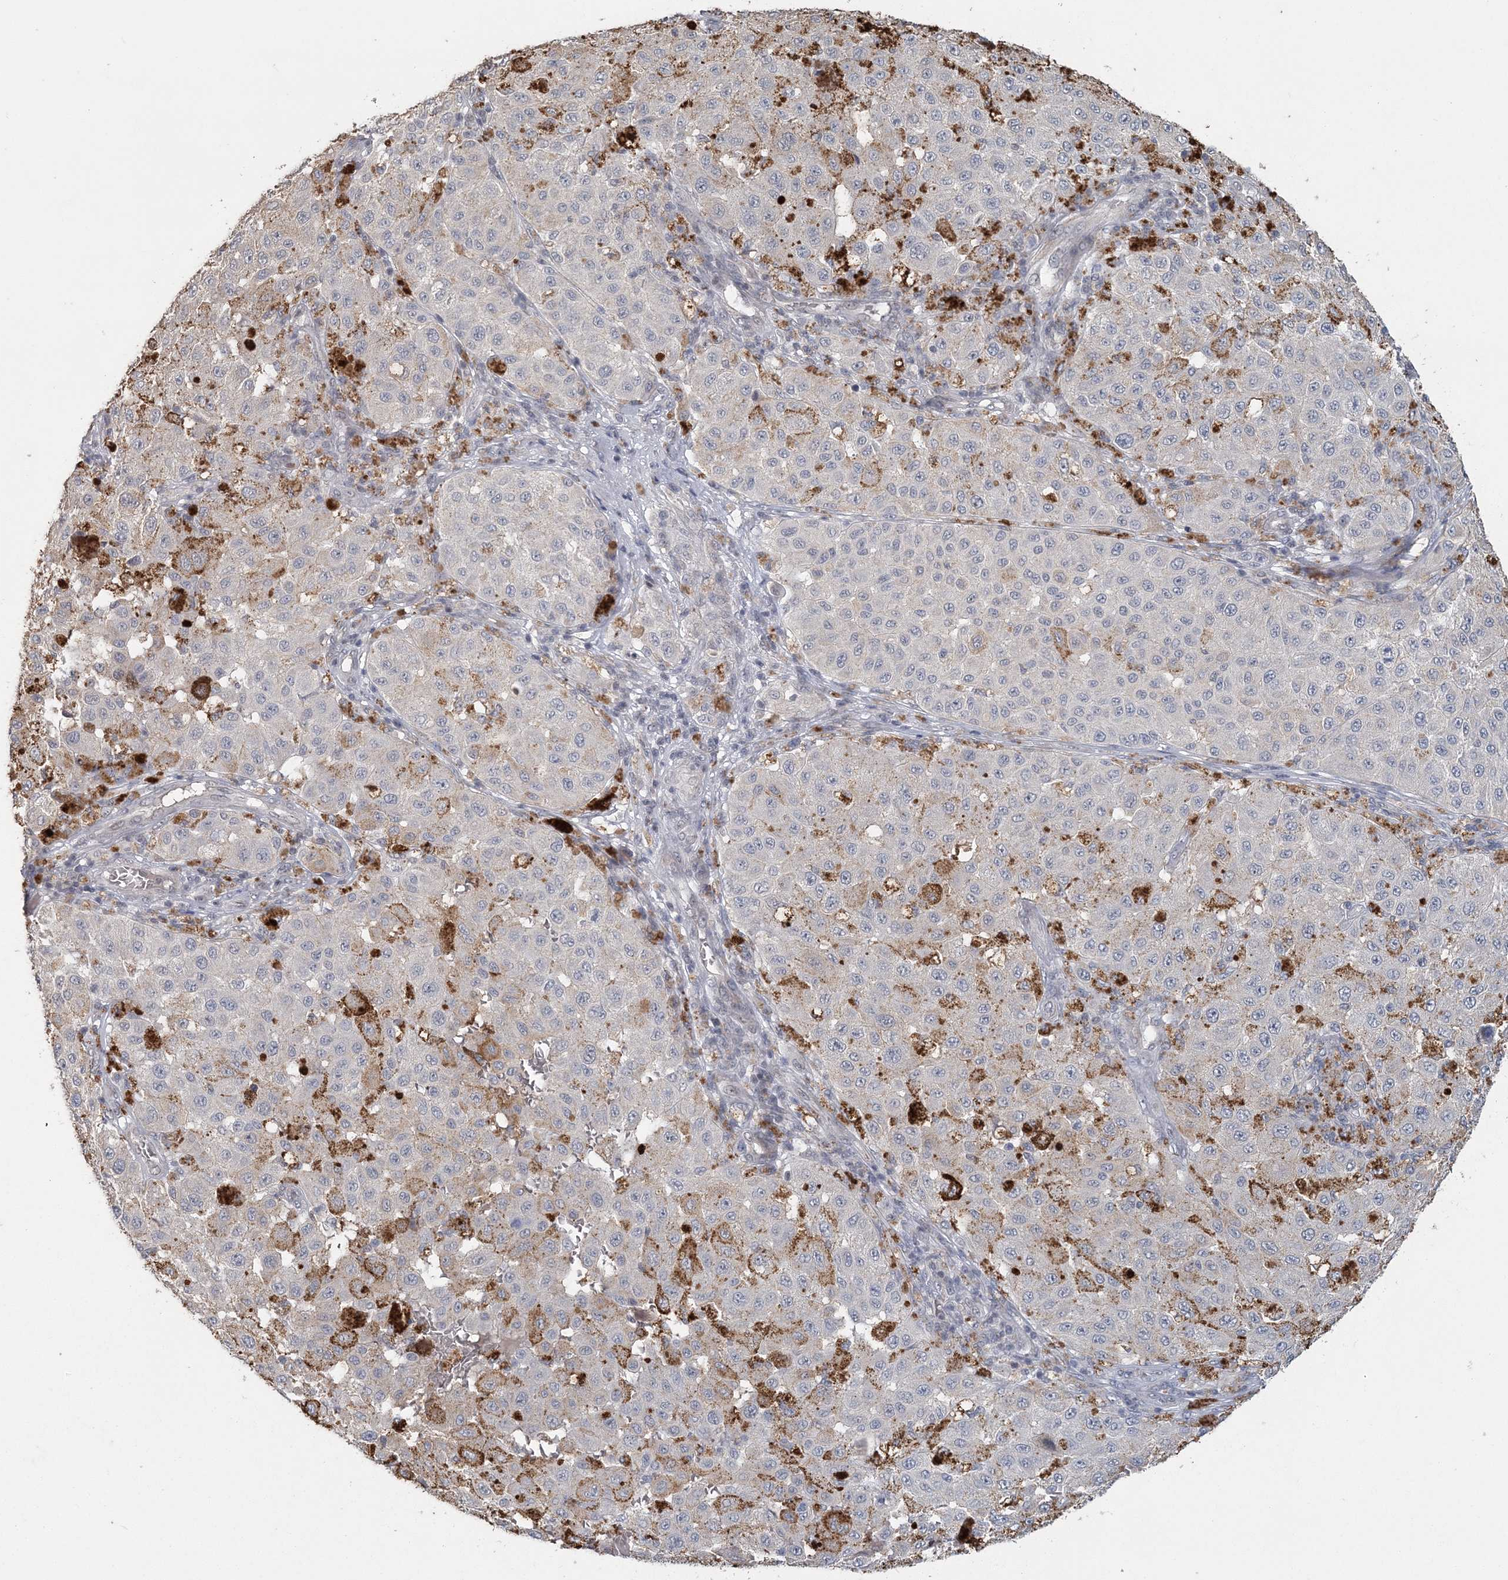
{"staining": {"intensity": "negative", "quantity": "none", "location": "none"}, "tissue": "melanoma", "cell_type": "Tumor cells", "image_type": "cancer", "snomed": [{"axis": "morphology", "description": "Malignant melanoma, NOS"}, {"axis": "topography", "description": "Skin"}], "caption": "Tumor cells show no significant expression in malignant melanoma.", "gene": "UIMC1", "patient": {"sex": "female", "age": 64}}